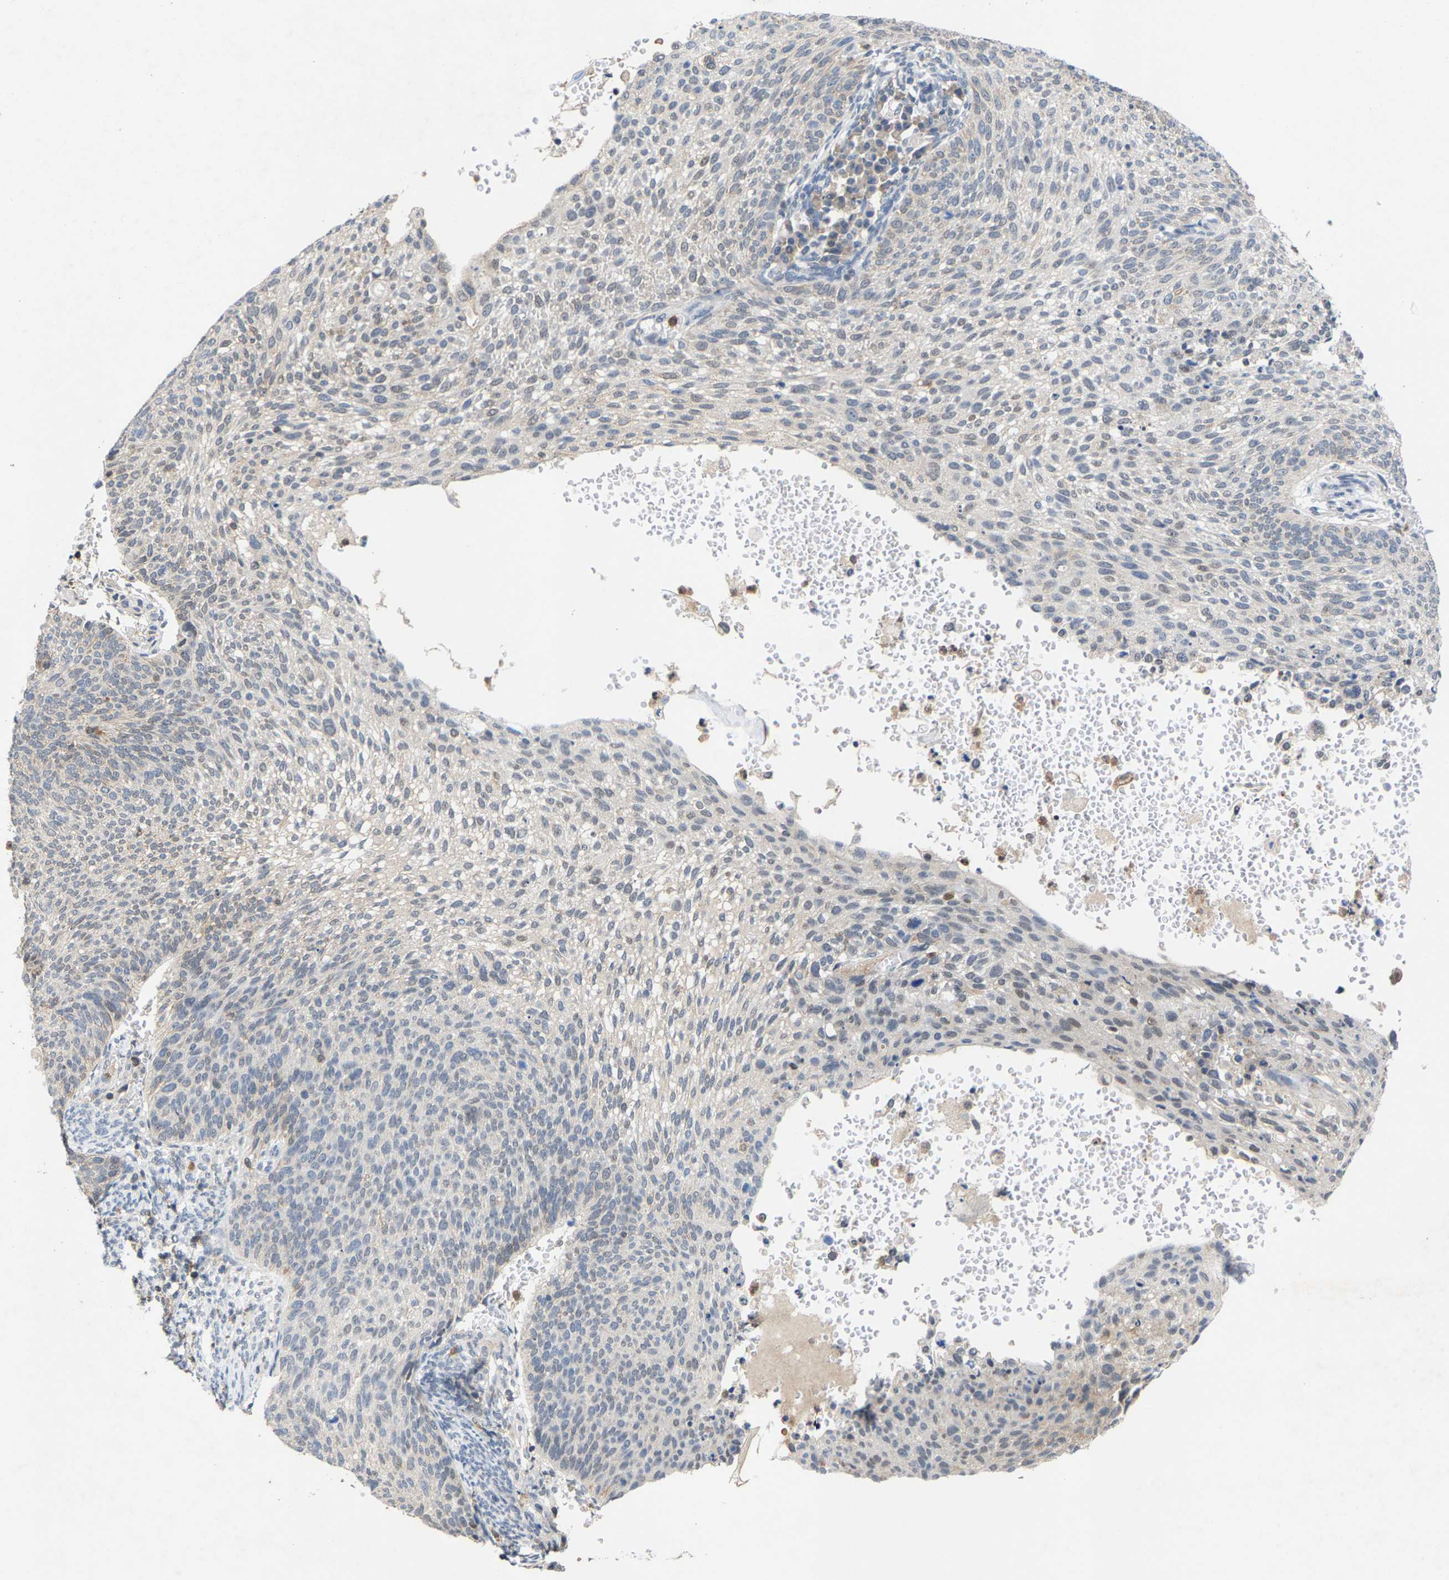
{"staining": {"intensity": "negative", "quantity": "none", "location": "none"}, "tissue": "cervical cancer", "cell_type": "Tumor cells", "image_type": "cancer", "snomed": [{"axis": "morphology", "description": "Squamous cell carcinoma, NOS"}, {"axis": "topography", "description": "Cervix"}], "caption": "An image of cervical cancer (squamous cell carcinoma) stained for a protein displays no brown staining in tumor cells.", "gene": "FGD3", "patient": {"sex": "female", "age": 70}}